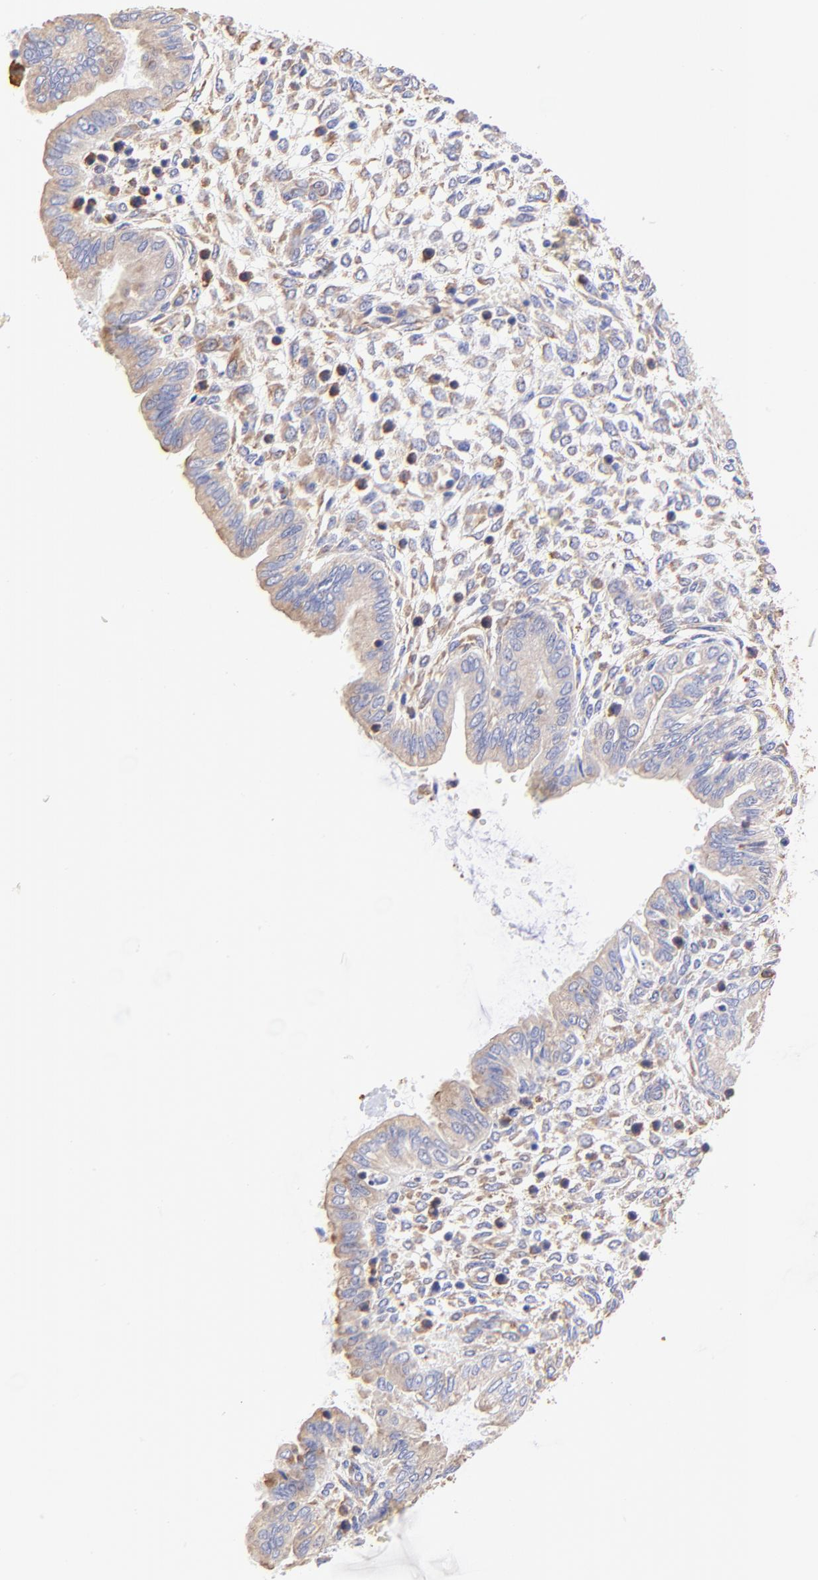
{"staining": {"intensity": "weak", "quantity": "<25%", "location": "cytoplasmic/membranous"}, "tissue": "endometrium", "cell_type": "Cells in endometrial stroma", "image_type": "normal", "snomed": [{"axis": "morphology", "description": "Normal tissue, NOS"}, {"axis": "topography", "description": "Endometrium"}], "caption": "The image shows no significant staining in cells in endometrial stroma of endometrium. (DAB immunohistochemistry (IHC) with hematoxylin counter stain).", "gene": "RPL30", "patient": {"sex": "female", "age": 33}}